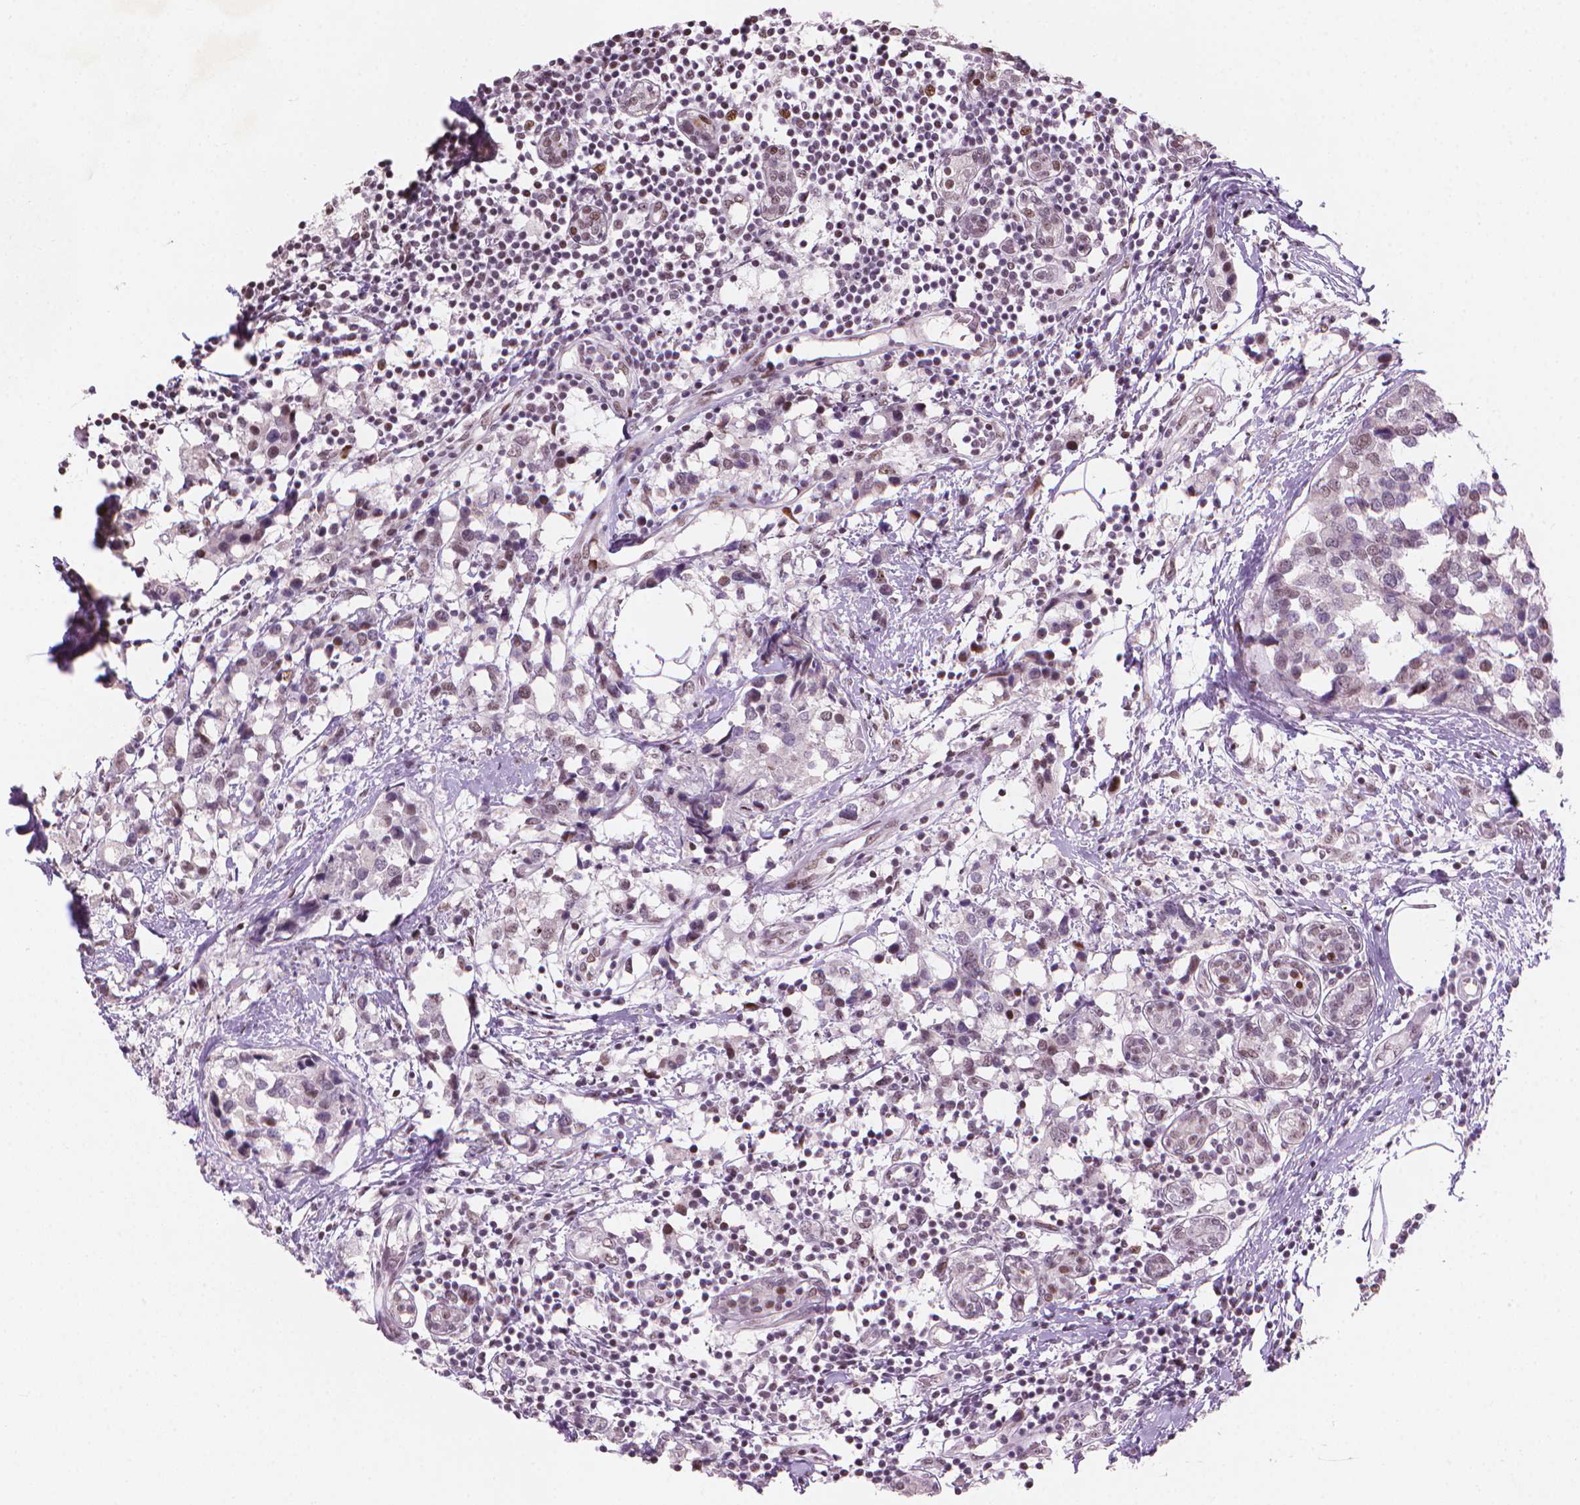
{"staining": {"intensity": "weak", "quantity": "25%-75%", "location": "nuclear"}, "tissue": "breast cancer", "cell_type": "Tumor cells", "image_type": "cancer", "snomed": [{"axis": "morphology", "description": "Lobular carcinoma"}, {"axis": "topography", "description": "Breast"}], "caption": "Human lobular carcinoma (breast) stained with a brown dye displays weak nuclear positive staining in approximately 25%-75% of tumor cells.", "gene": "HES7", "patient": {"sex": "female", "age": 59}}